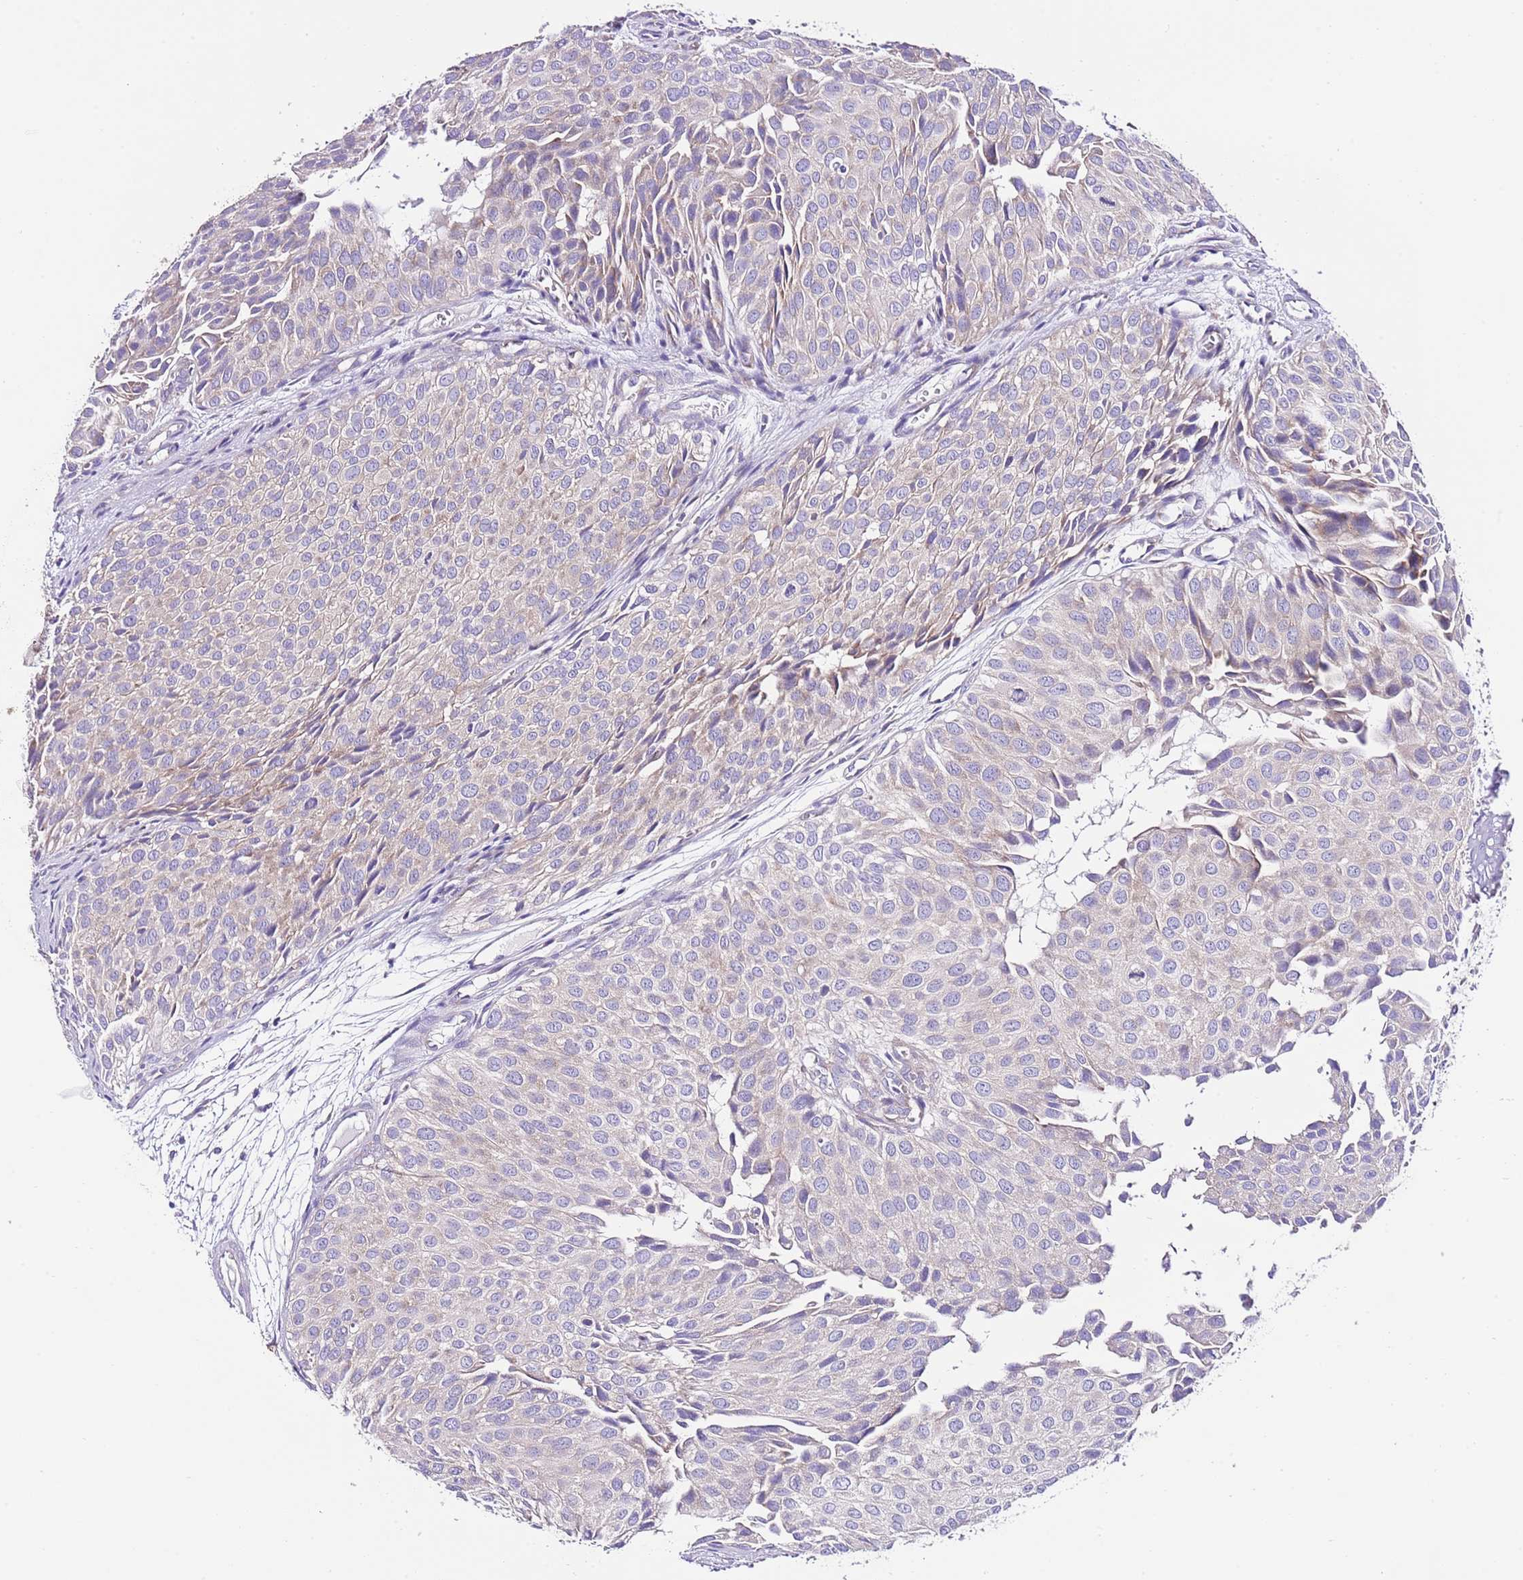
{"staining": {"intensity": "weak", "quantity": "<25%", "location": "cytoplasmic/membranous"}, "tissue": "urothelial cancer", "cell_type": "Tumor cells", "image_type": "cancer", "snomed": [{"axis": "morphology", "description": "Urothelial carcinoma, Low grade"}, {"axis": "topography", "description": "Urinary bladder"}], "caption": "Immunohistochemistry image of neoplastic tissue: low-grade urothelial carcinoma stained with DAB (3,3'-diaminobenzidine) displays no significant protein positivity in tumor cells. (DAB IHC visualized using brightfield microscopy, high magnification).", "gene": "RPS10", "patient": {"sex": "male", "age": 88}}